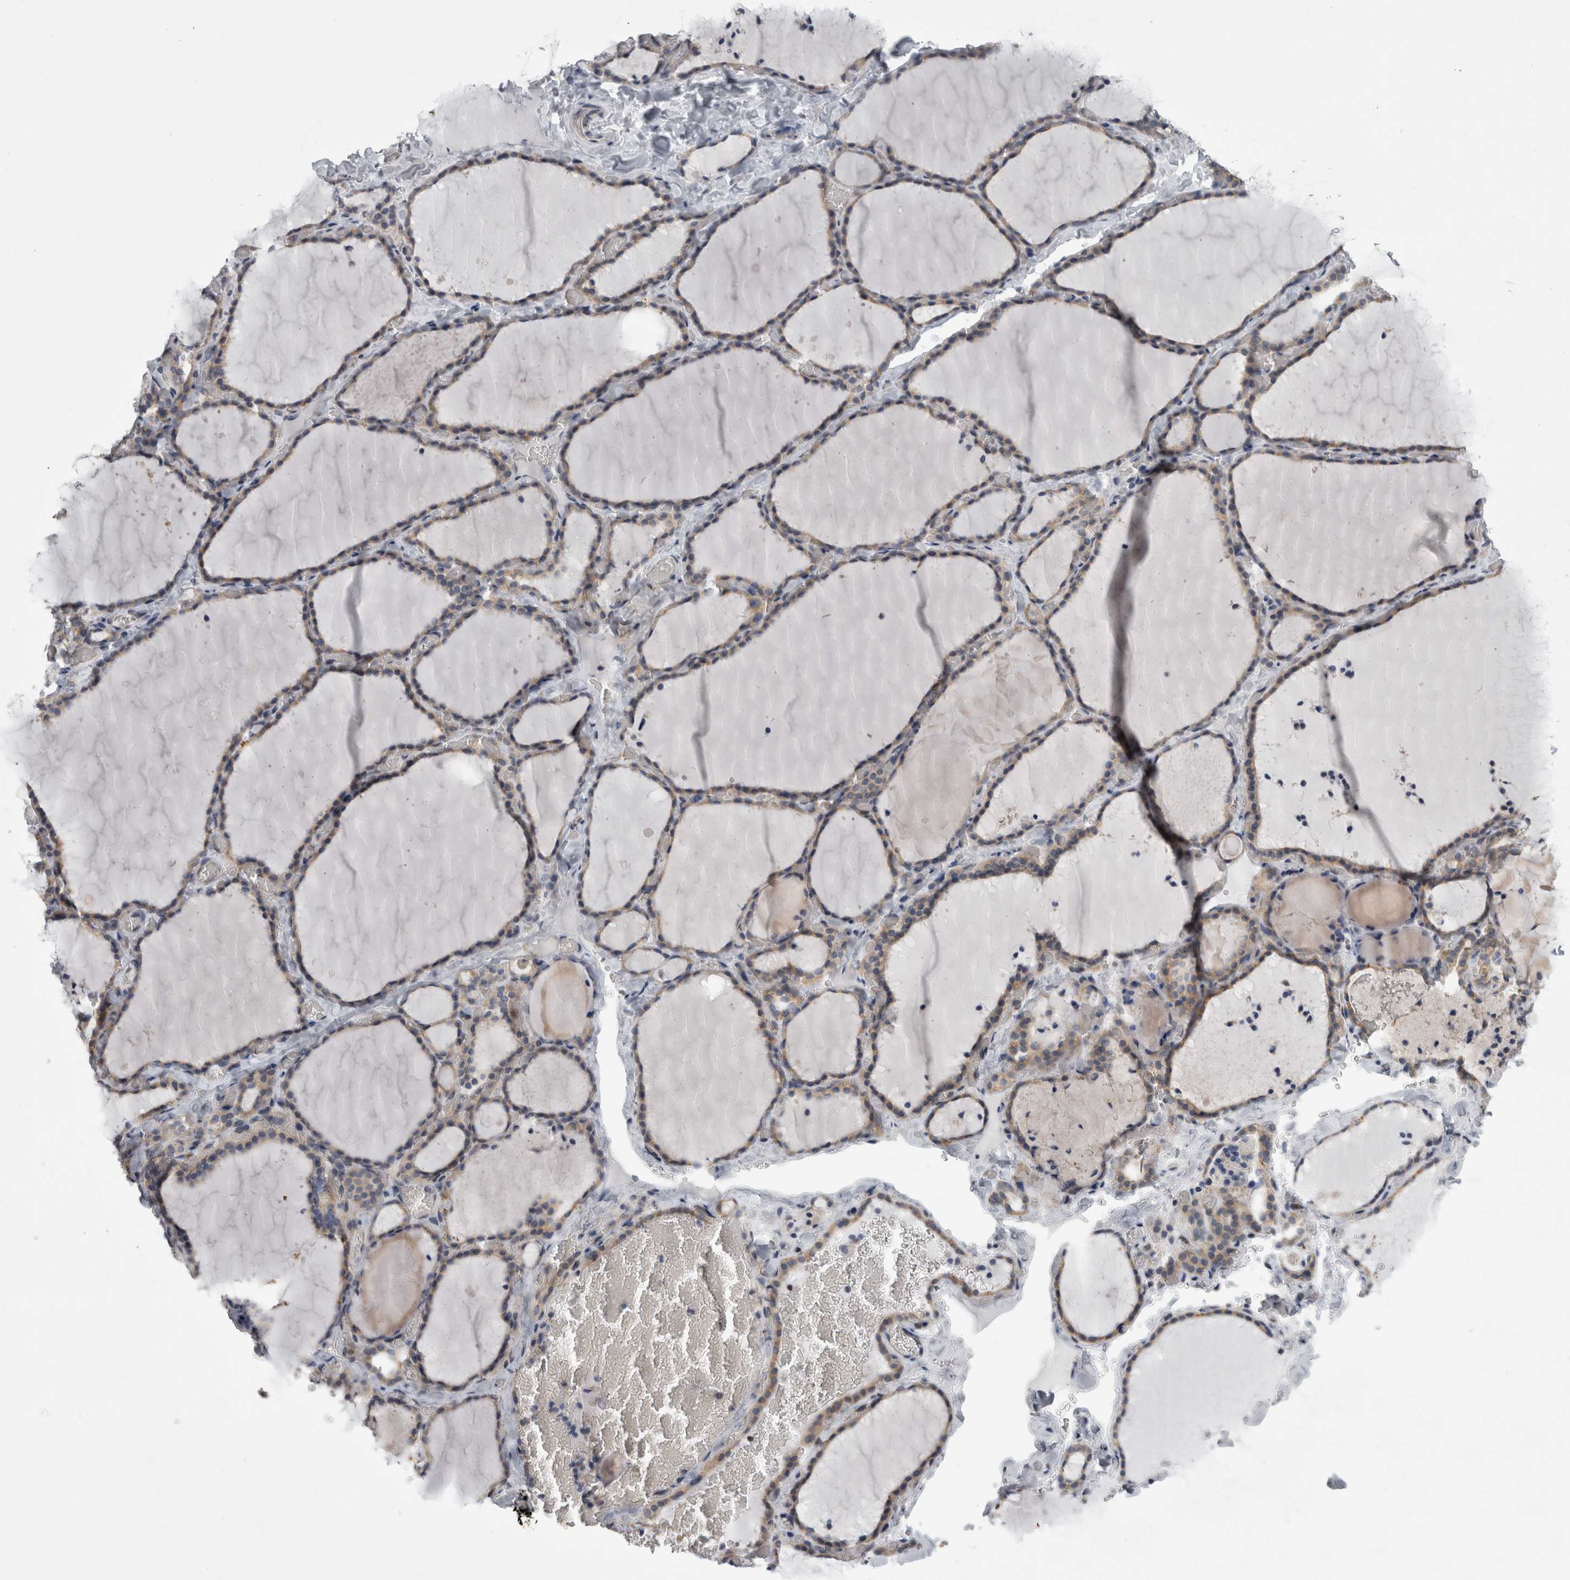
{"staining": {"intensity": "weak", "quantity": "25%-75%", "location": "cytoplasmic/membranous"}, "tissue": "thyroid gland", "cell_type": "Glandular cells", "image_type": "normal", "snomed": [{"axis": "morphology", "description": "Normal tissue, NOS"}, {"axis": "topography", "description": "Thyroid gland"}], "caption": "Immunohistochemical staining of normal human thyroid gland reveals 25%-75% levels of weak cytoplasmic/membranous protein staining in approximately 25%-75% of glandular cells.", "gene": "PRRC2C", "patient": {"sex": "female", "age": 22}}